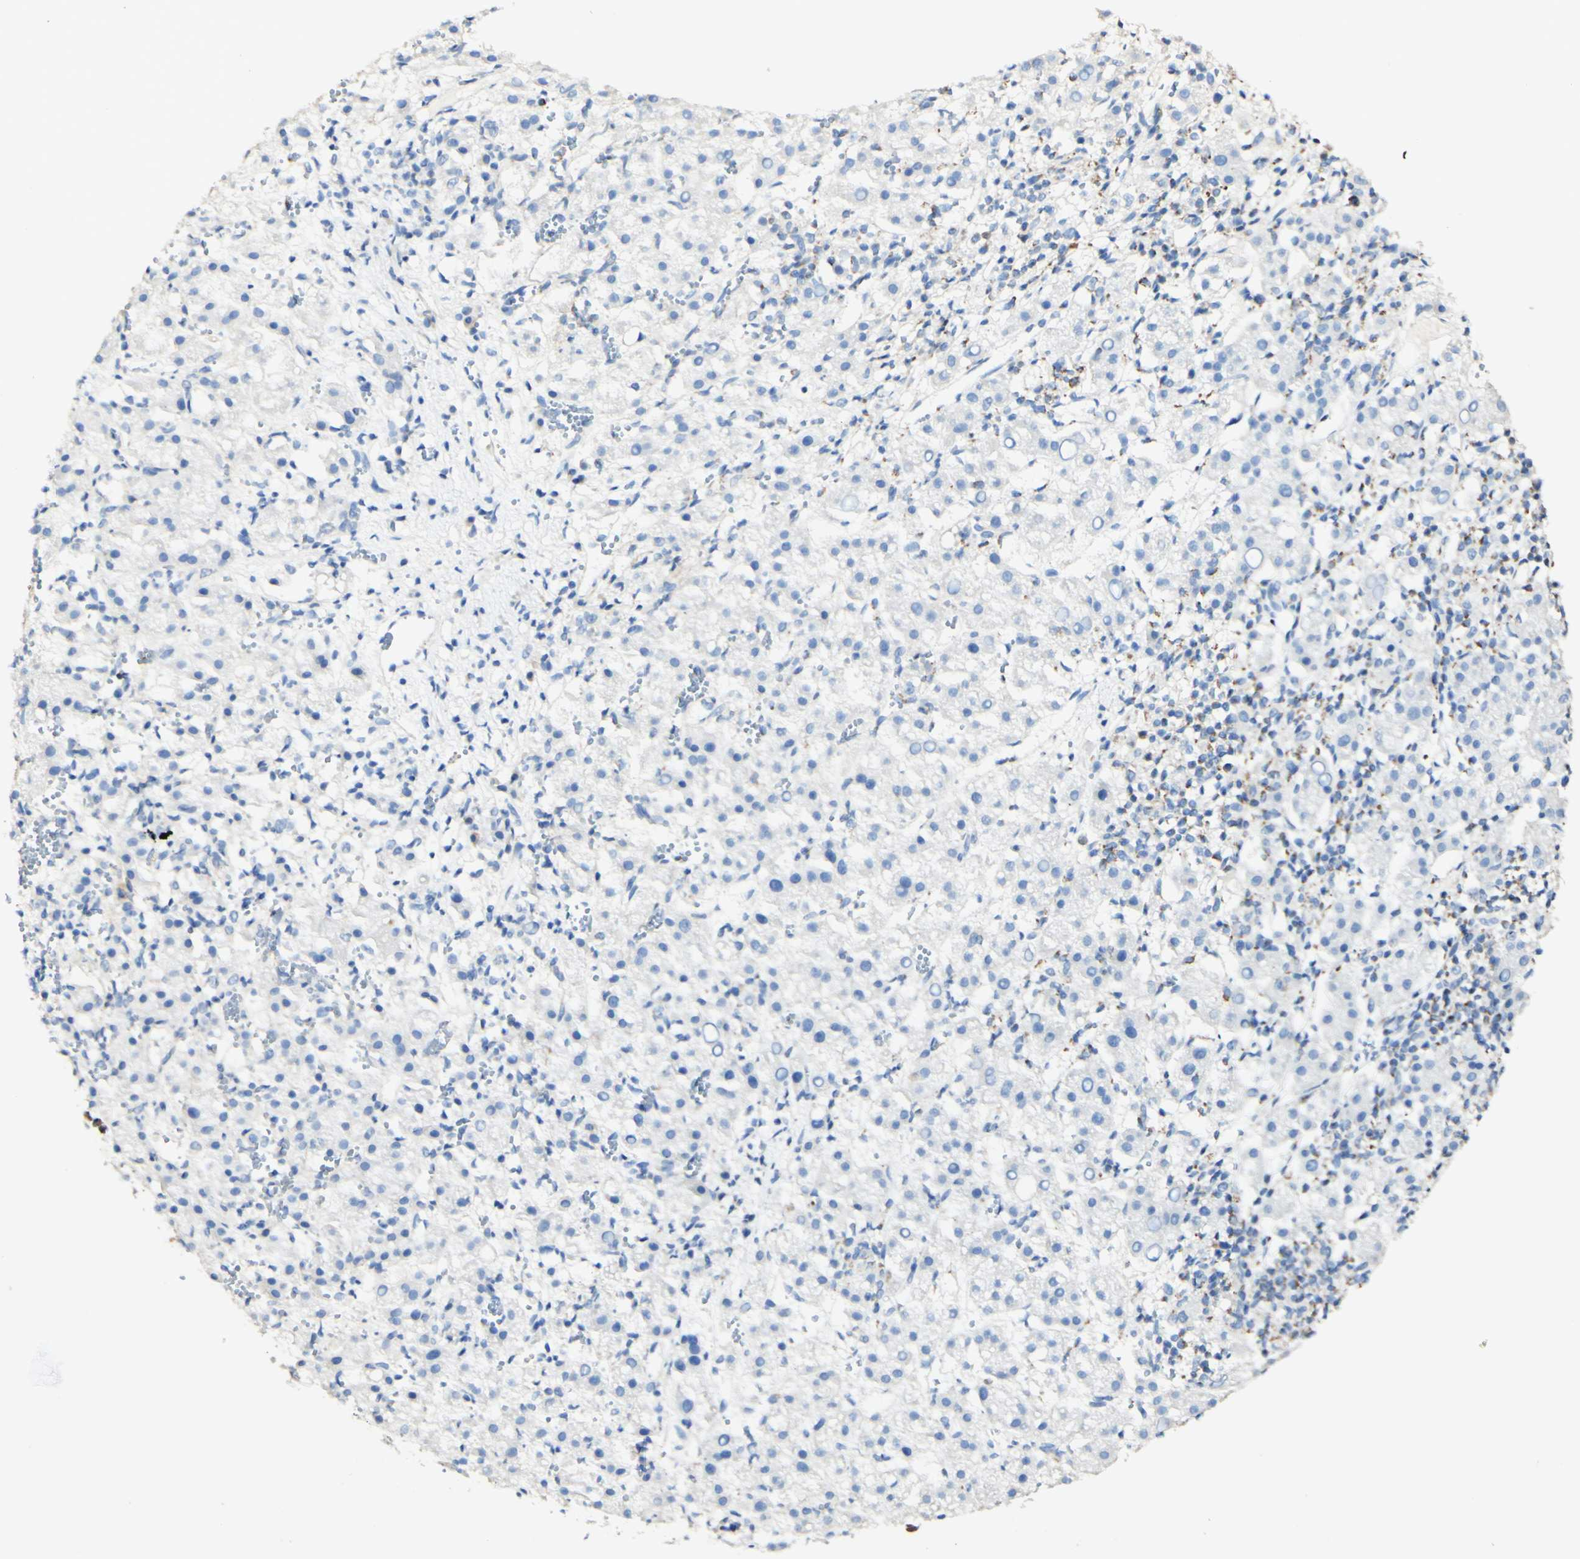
{"staining": {"intensity": "negative", "quantity": "none", "location": "none"}, "tissue": "liver cancer", "cell_type": "Tumor cells", "image_type": "cancer", "snomed": [{"axis": "morphology", "description": "Carcinoma, Hepatocellular, NOS"}, {"axis": "topography", "description": "Liver"}], "caption": "DAB immunohistochemical staining of human liver hepatocellular carcinoma reveals no significant expression in tumor cells.", "gene": "OXCT1", "patient": {"sex": "female", "age": 58}}